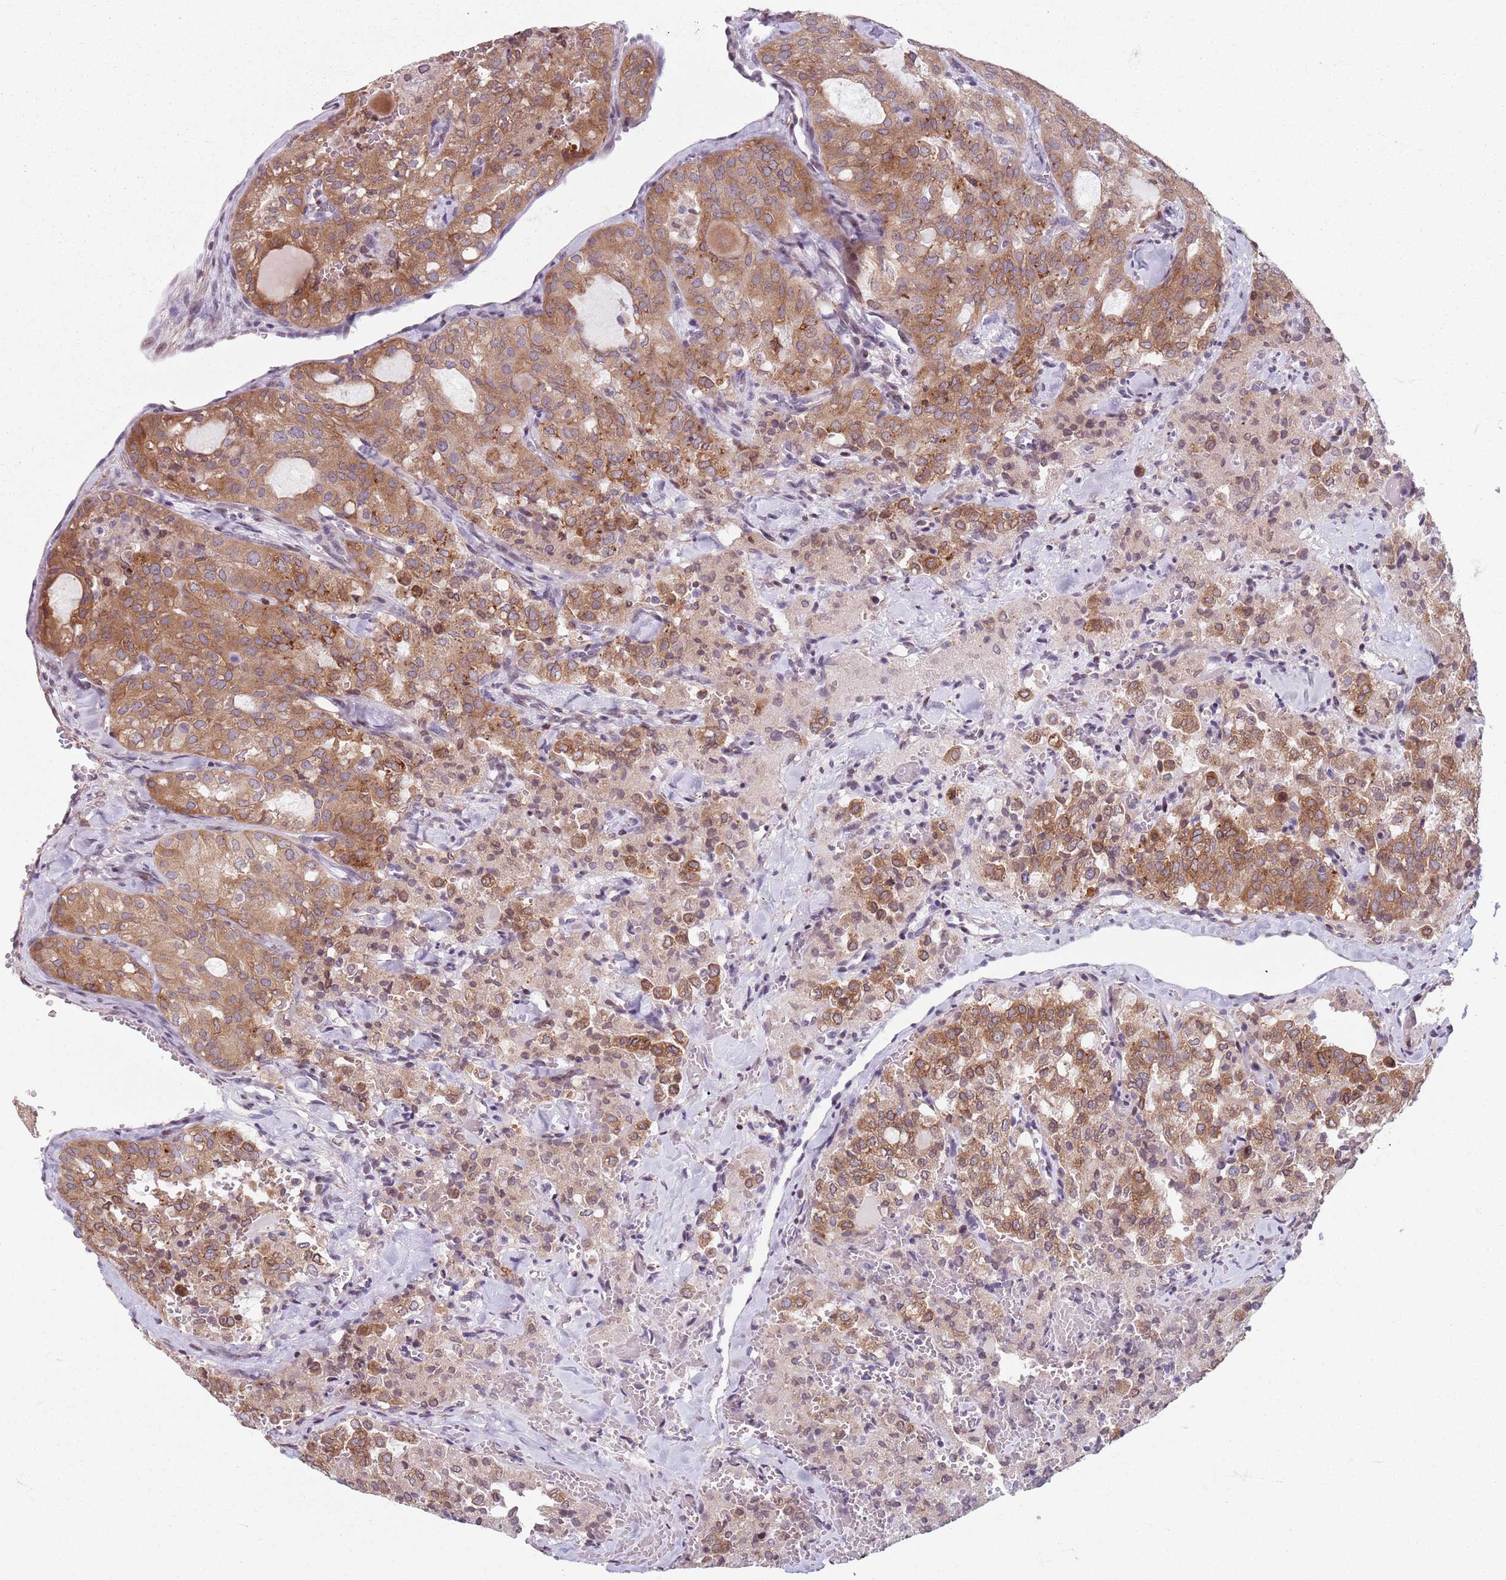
{"staining": {"intensity": "moderate", "quantity": ">75%", "location": "cytoplasmic/membranous"}, "tissue": "thyroid cancer", "cell_type": "Tumor cells", "image_type": "cancer", "snomed": [{"axis": "morphology", "description": "Follicular adenoma carcinoma, NOS"}, {"axis": "topography", "description": "Thyroid gland"}], "caption": "Immunohistochemistry micrograph of thyroid cancer (follicular adenoma carcinoma) stained for a protein (brown), which reveals medium levels of moderate cytoplasmic/membranous expression in approximately >75% of tumor cells.", "gene": "TMC4", "patient": {"sex": "male", "age": 75}}